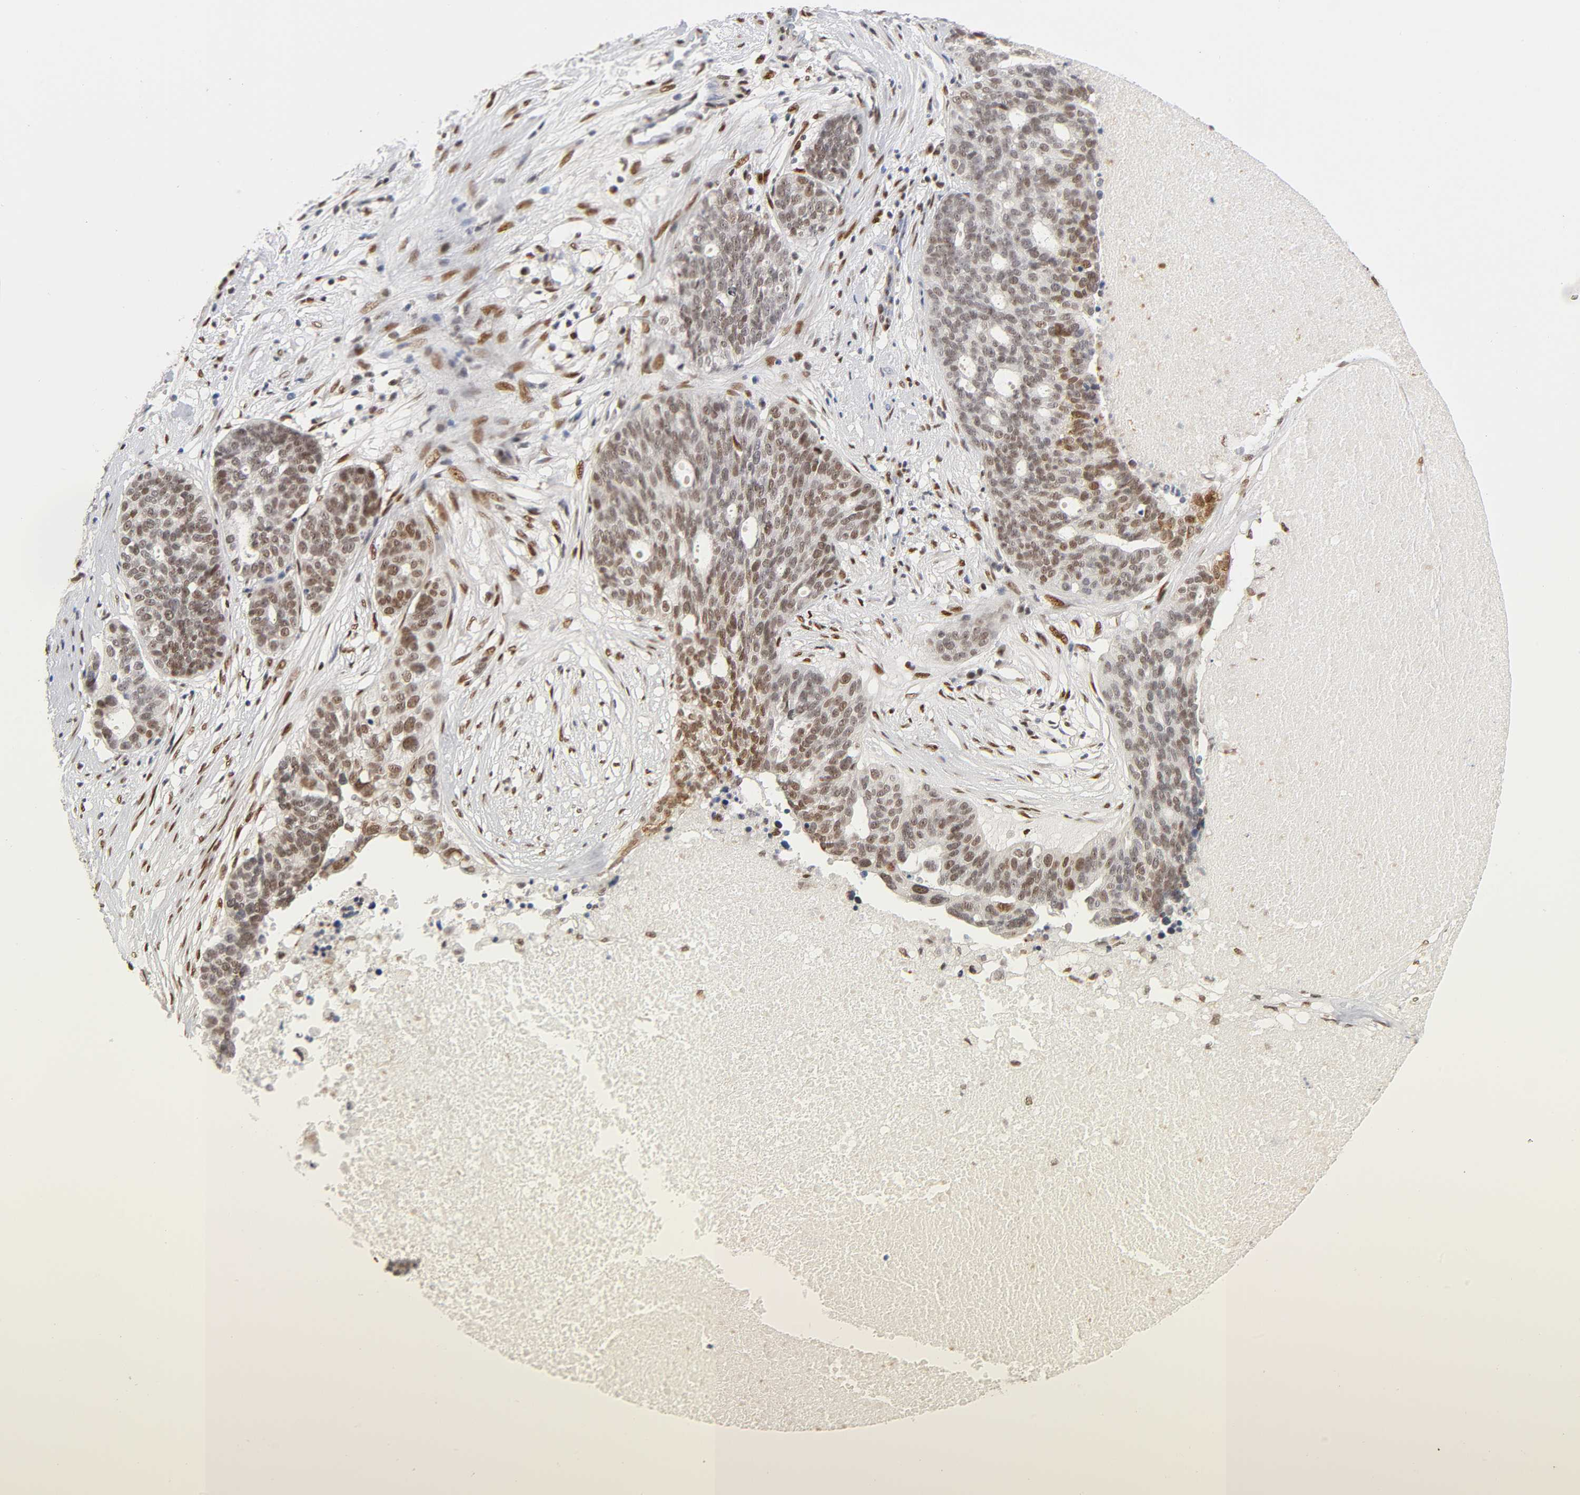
{"staining": {"intensity": "moderate", "quantity": ">75%", "location": "nuclear"}, "tissue": "ovarian cancer", "cell_type": "Tumor cells", "image_type": "cancer", "snomed": [{"axis": "morphology", "description": "Cystadenocarcinoma, serous, NOS"}, {"axis": "topography", "description": "Ovary"}], "caption": "Approximately >75% of tumor cells in human ovarian cancer (serous cystadenocarcinoma) show moderate nuclear protein staining as visualized by brown immunohistochemical staining.", "gene": "RUNX1", "patient": {"sex": "female", "age": 59}}